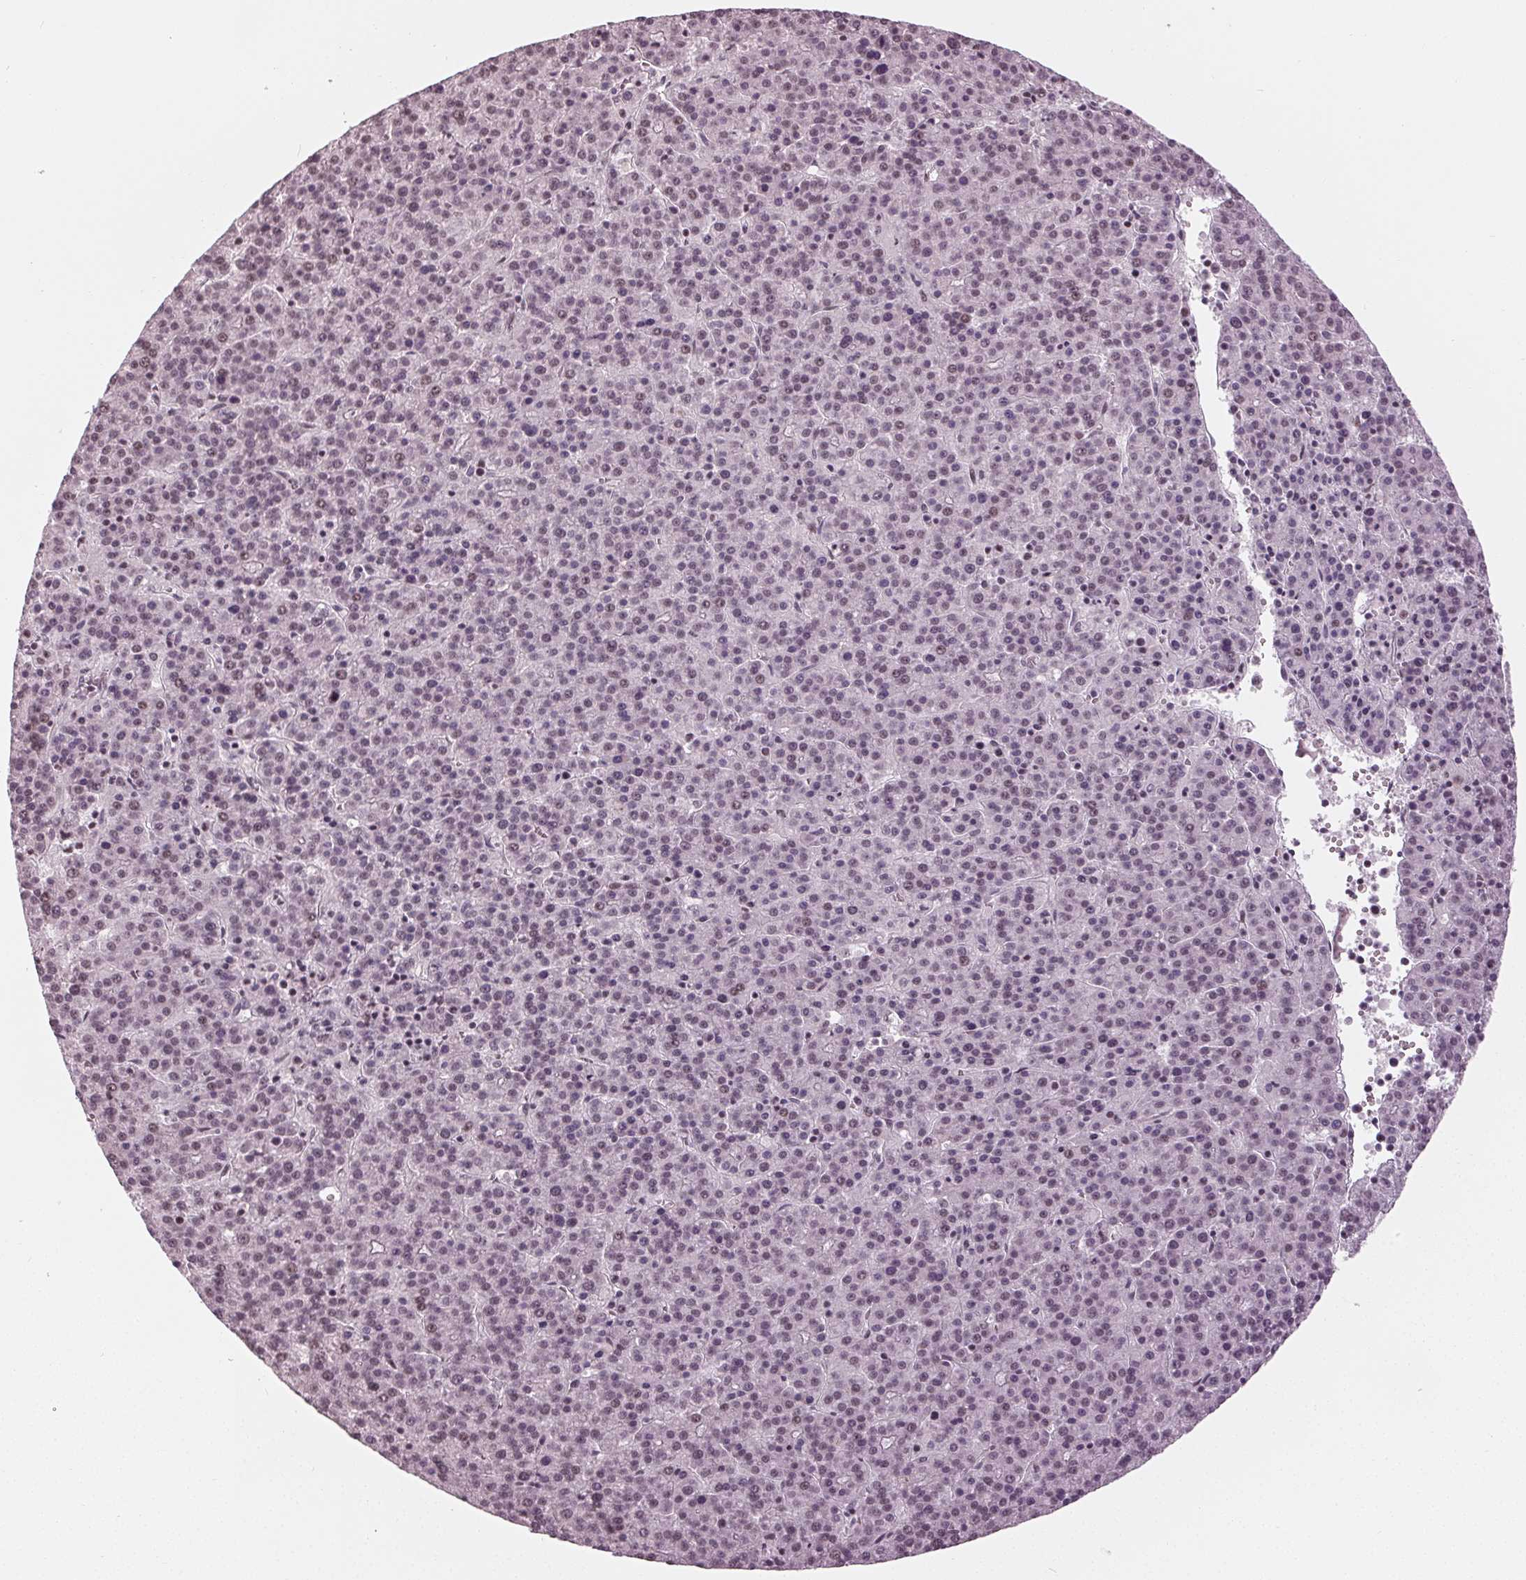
{"staining": {"intensity": "weak", "quantity": "<25%", "location": "nuclear"}, "tissue": "liver cancer", "cell_type": "Tumor cells", "image_type": "cancer", "snomed": [{"axis": "morphology", "description": "Carcinoma, Hepatocellular, NOS"}, {"axis": "topography", "description": "Liver"}], "caption": "The image exhibits no significant positivity in tumor cells of hepatocellular carcinoma (liver).", "gene": "ADPRHL1", "patient": {"sex": "female", "age": 58}}